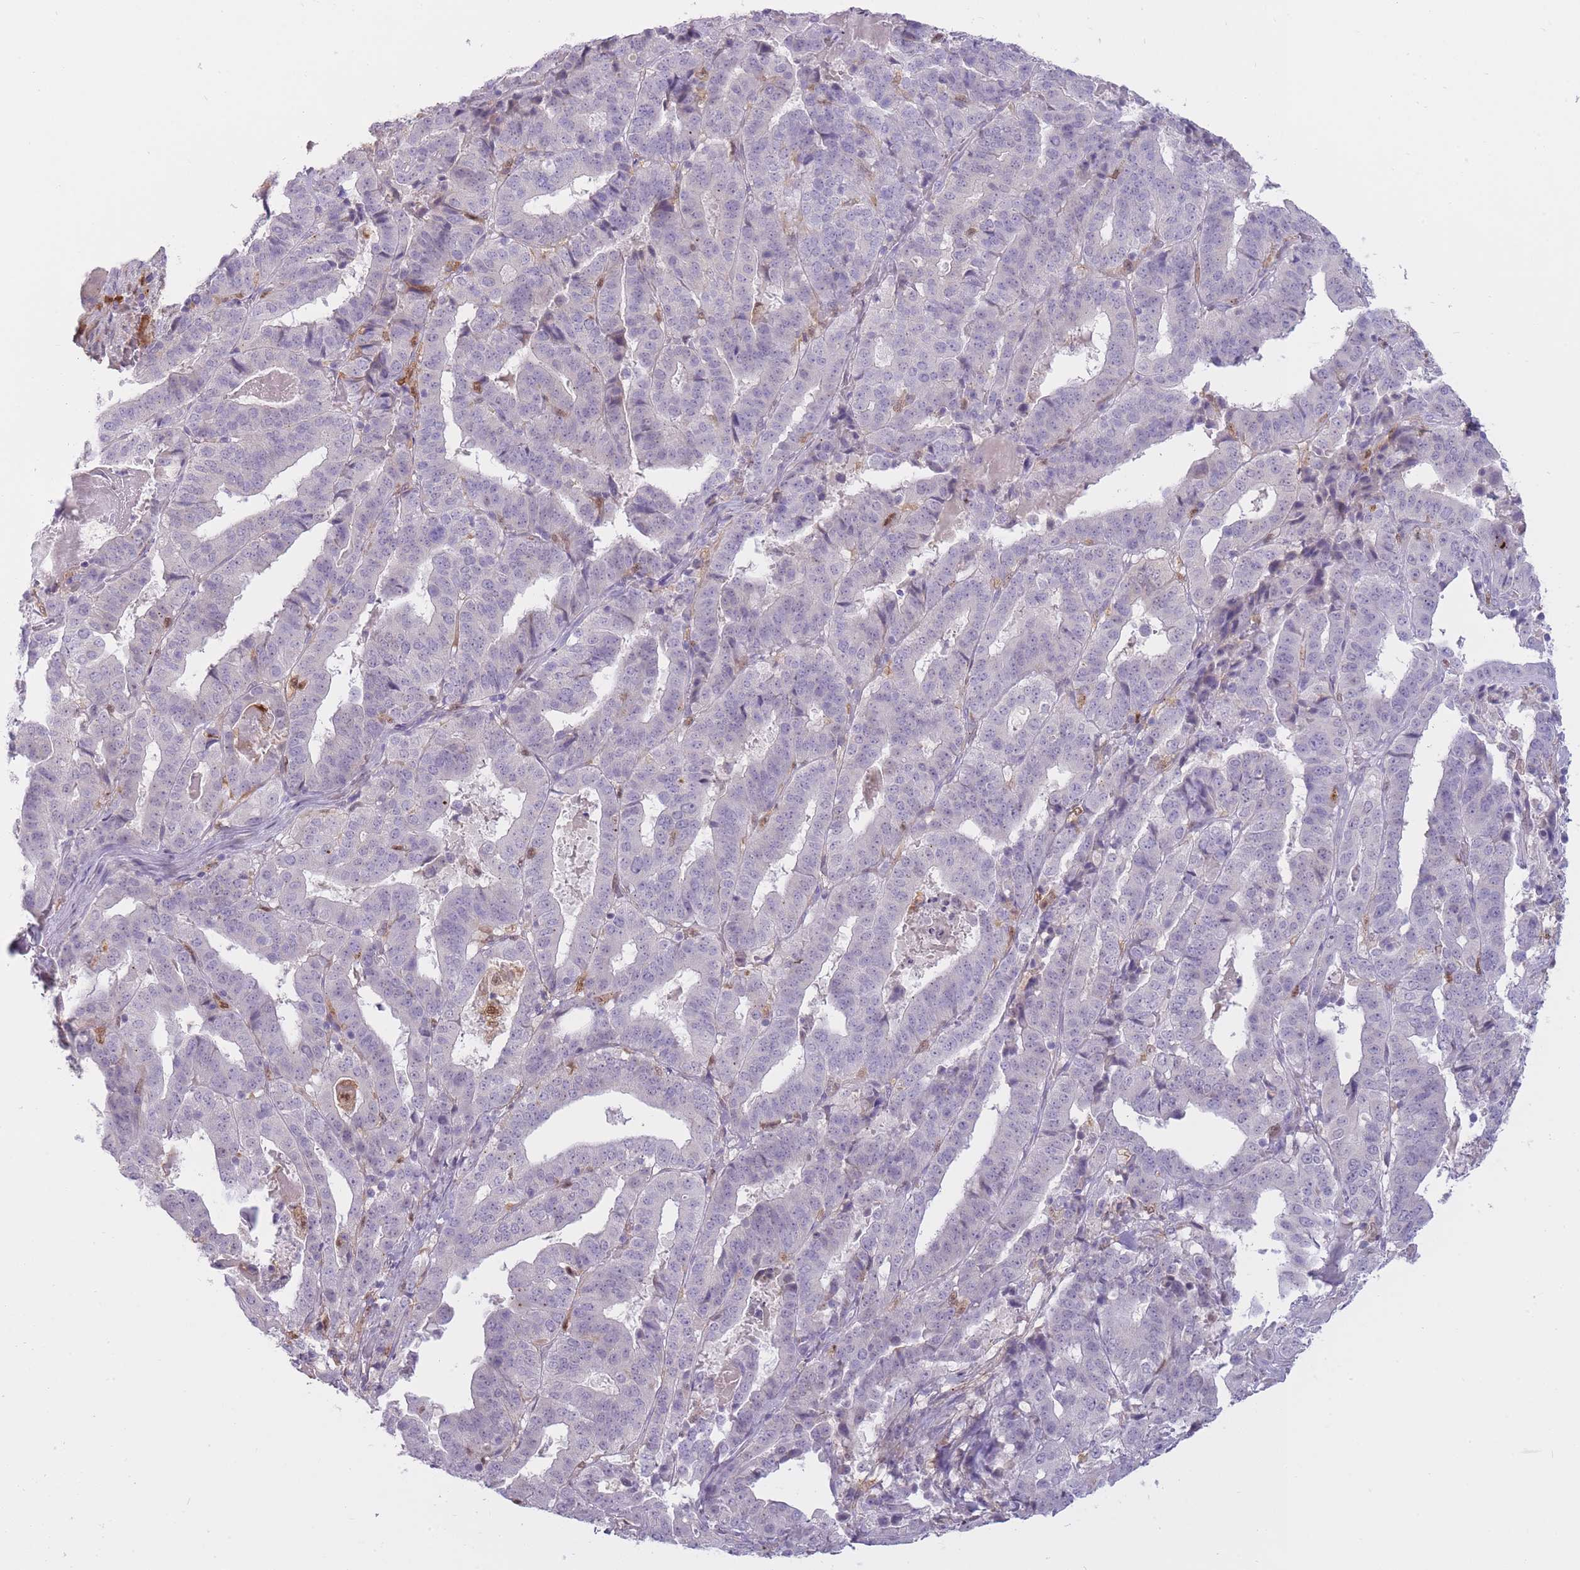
{"staining": {"intensity": "negative", "quantity": "none", "location": "none"}, "tissue": "stomach cancer", "cell_type": "Tumor cells", "image_type": "cancer", "snomed": [{"axis": "morphology", "description": "Adenocarcinoma, NOS"}, {"axis": "topography", "description": "Stomach"}], "caption": "A high-resolution image shows IHC staining of stomach cancer, which shows no significant positivity in tumor cells.", "gene": "LGALS9", "patient": {"sex": "male", "age": 48}}